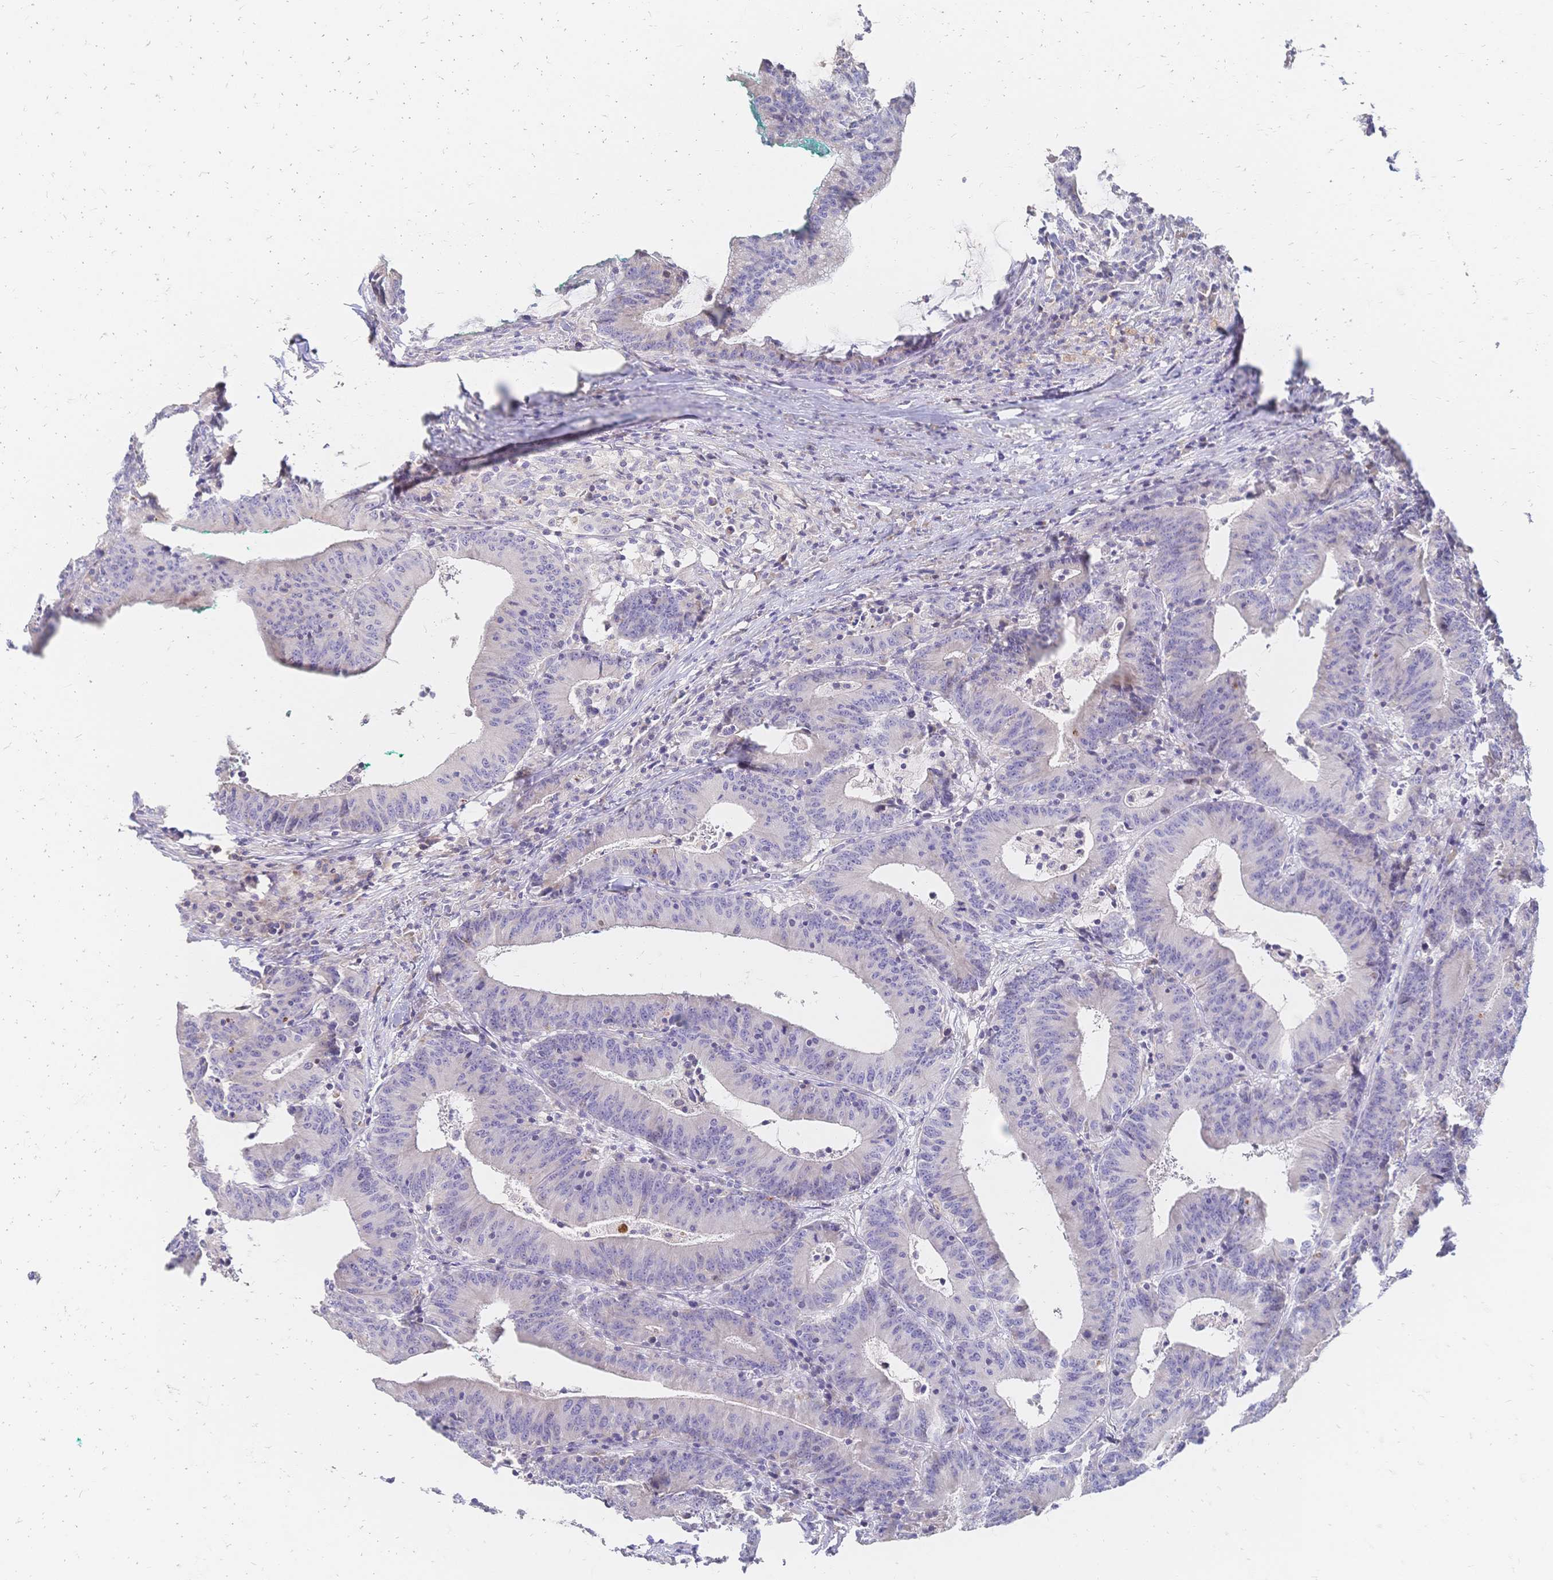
{"staining": {"intensity": "negative", "quantity": "none", "location": "none"}, "tissue": "colorectal cancer", "cell_type": "Tumor cells", "image_type": "cancer", "snomed": [{"axis": "morphology", "description": "Adenocarcinoma, NOS"}, {"axis": "topography", "description": "Colon"}], "caption": "DAB (3,3'-diaminobenzidine) immunohistochemical staining of human colorectal adenocarcinoma demonstrates no significant positivity in tumor cells.", "gene": "VWC2L", "patient": {"sex": "female", "age": 78}}